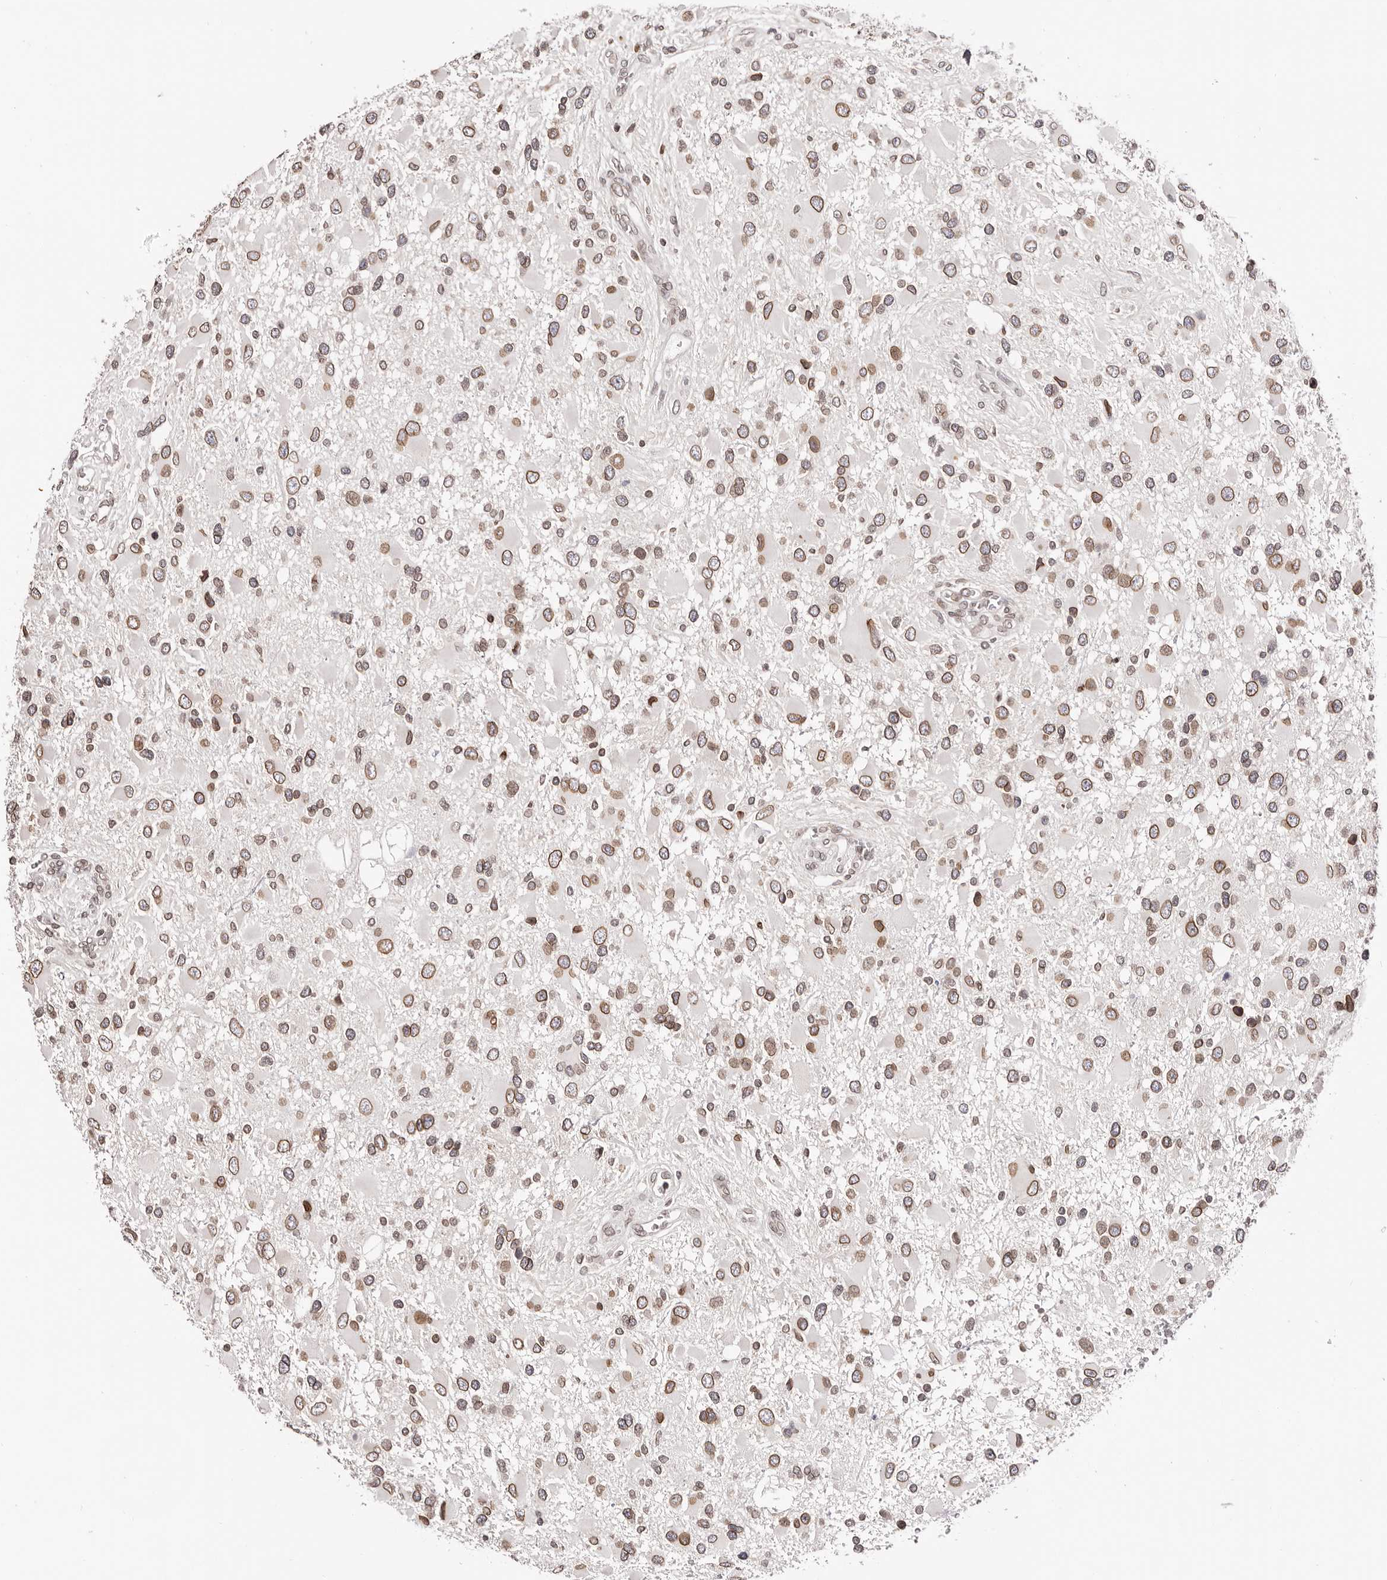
{"staining": {"intensity": "moderate", "quantity": ">75%", "location": "cytoplasmic/membranous,nuclear"}, "tissue": "glioma", "cell_type": "Tumor cells", "image_type": "cancer", "snomed": [{"axis": "morphology", "description": "Glioma, malignant, High grade"}, {"axis": "topography", "description": "Brain"}], "caption": "Immunohistochemical staining of high-grade glioma (malignant) reveals moderate cytoplasmic/membranous and nuclear protein expression in about >75% of tumor cells.", "gene": "NUP153", "patient": {"sex": "male", "age": 53}}